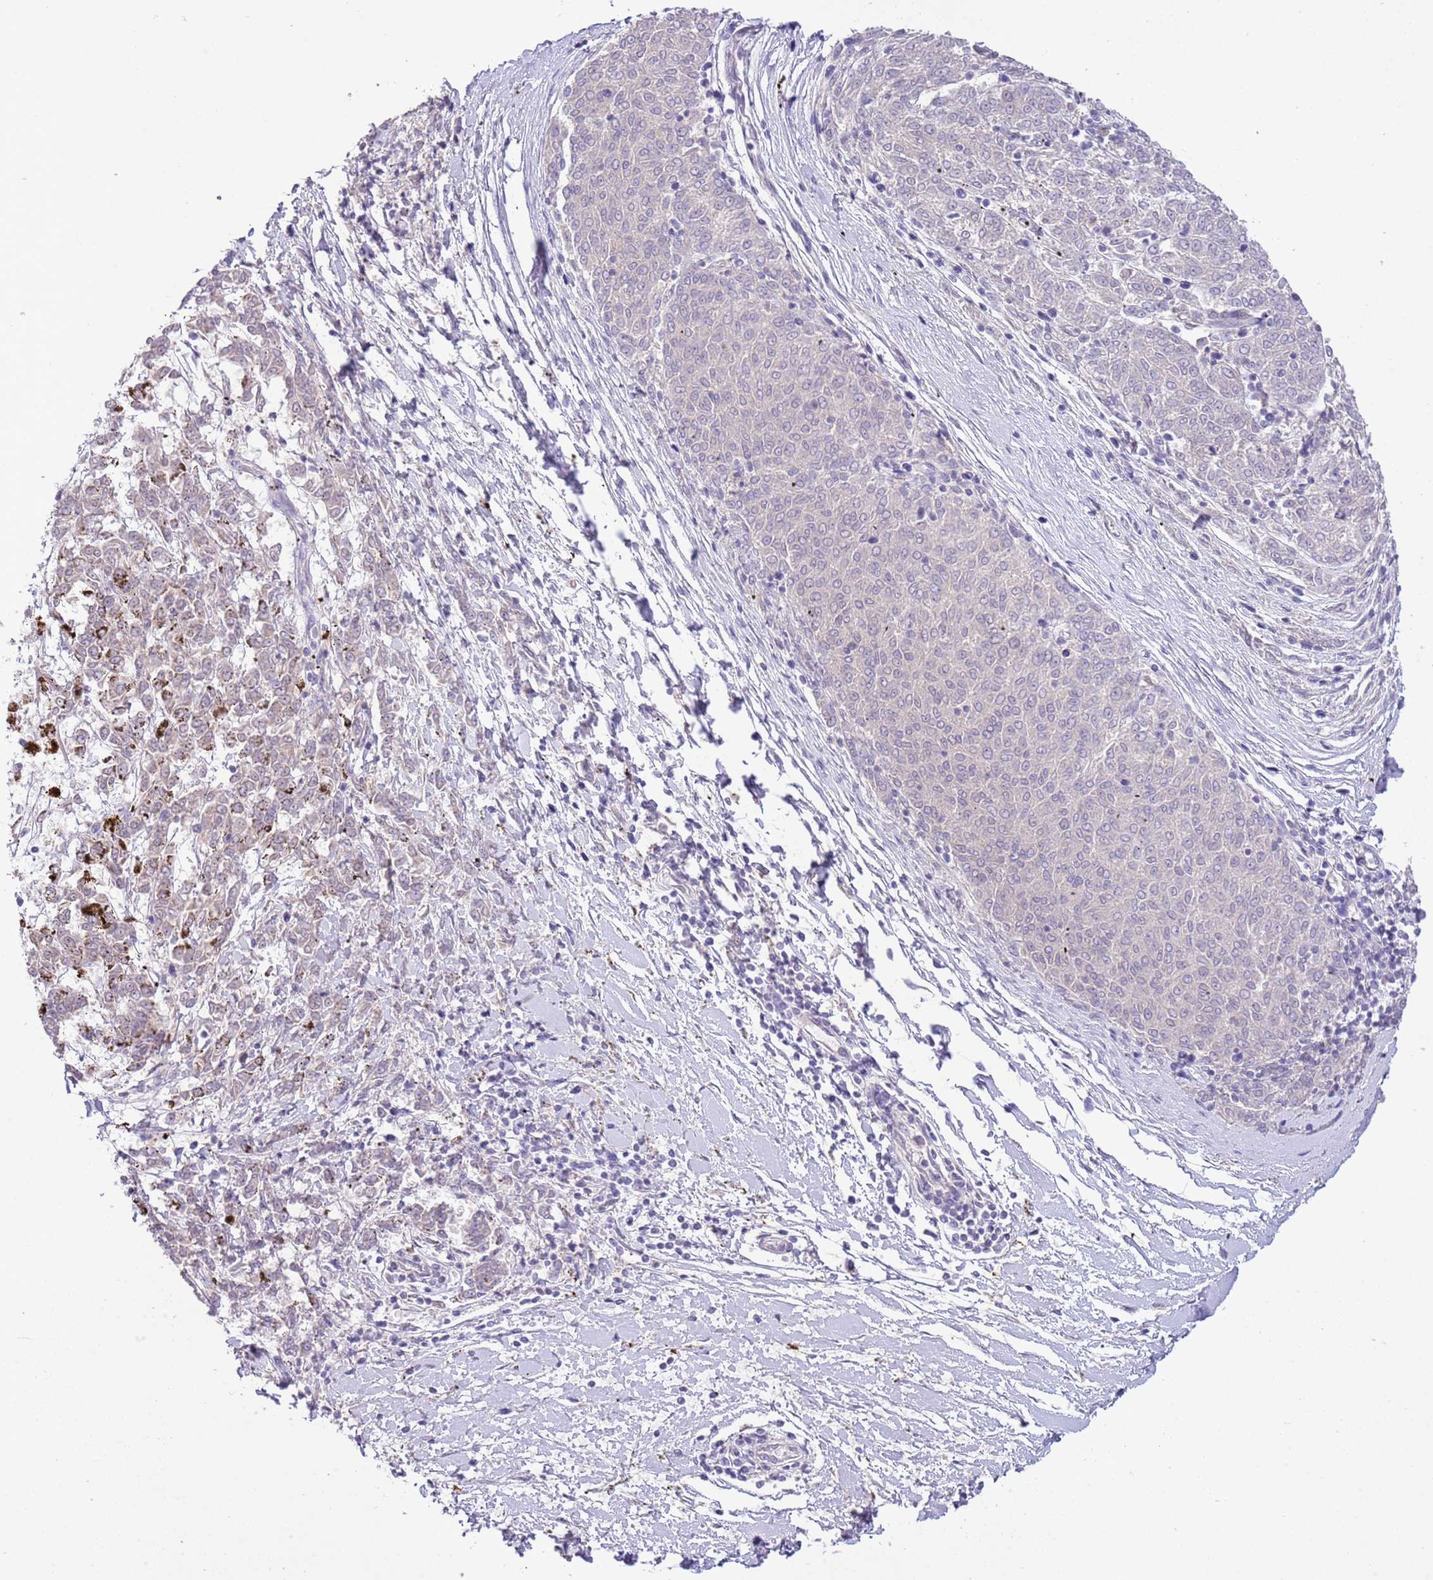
{"staining": {"intensity": "negative", "quantity": "none", "location": "none"}, "tissue": "melanoma", "cell_type": "Tumor cells", "image_type": "cancer", "snomed": [{"axis": "morphology", "description": "Malignant melanoma, NOS"}, {"axis": "topography", "description": "Skin"}], "caption": "This micrograph is of malignant melanoma stained with immunohistochemistry (IHC) to label a protein in brown with the nuclei are counter-stained blue. There is no expression in tumor cells.", "gene": "ABHD17A", "patient": {"sex": "female", "age": 72}}